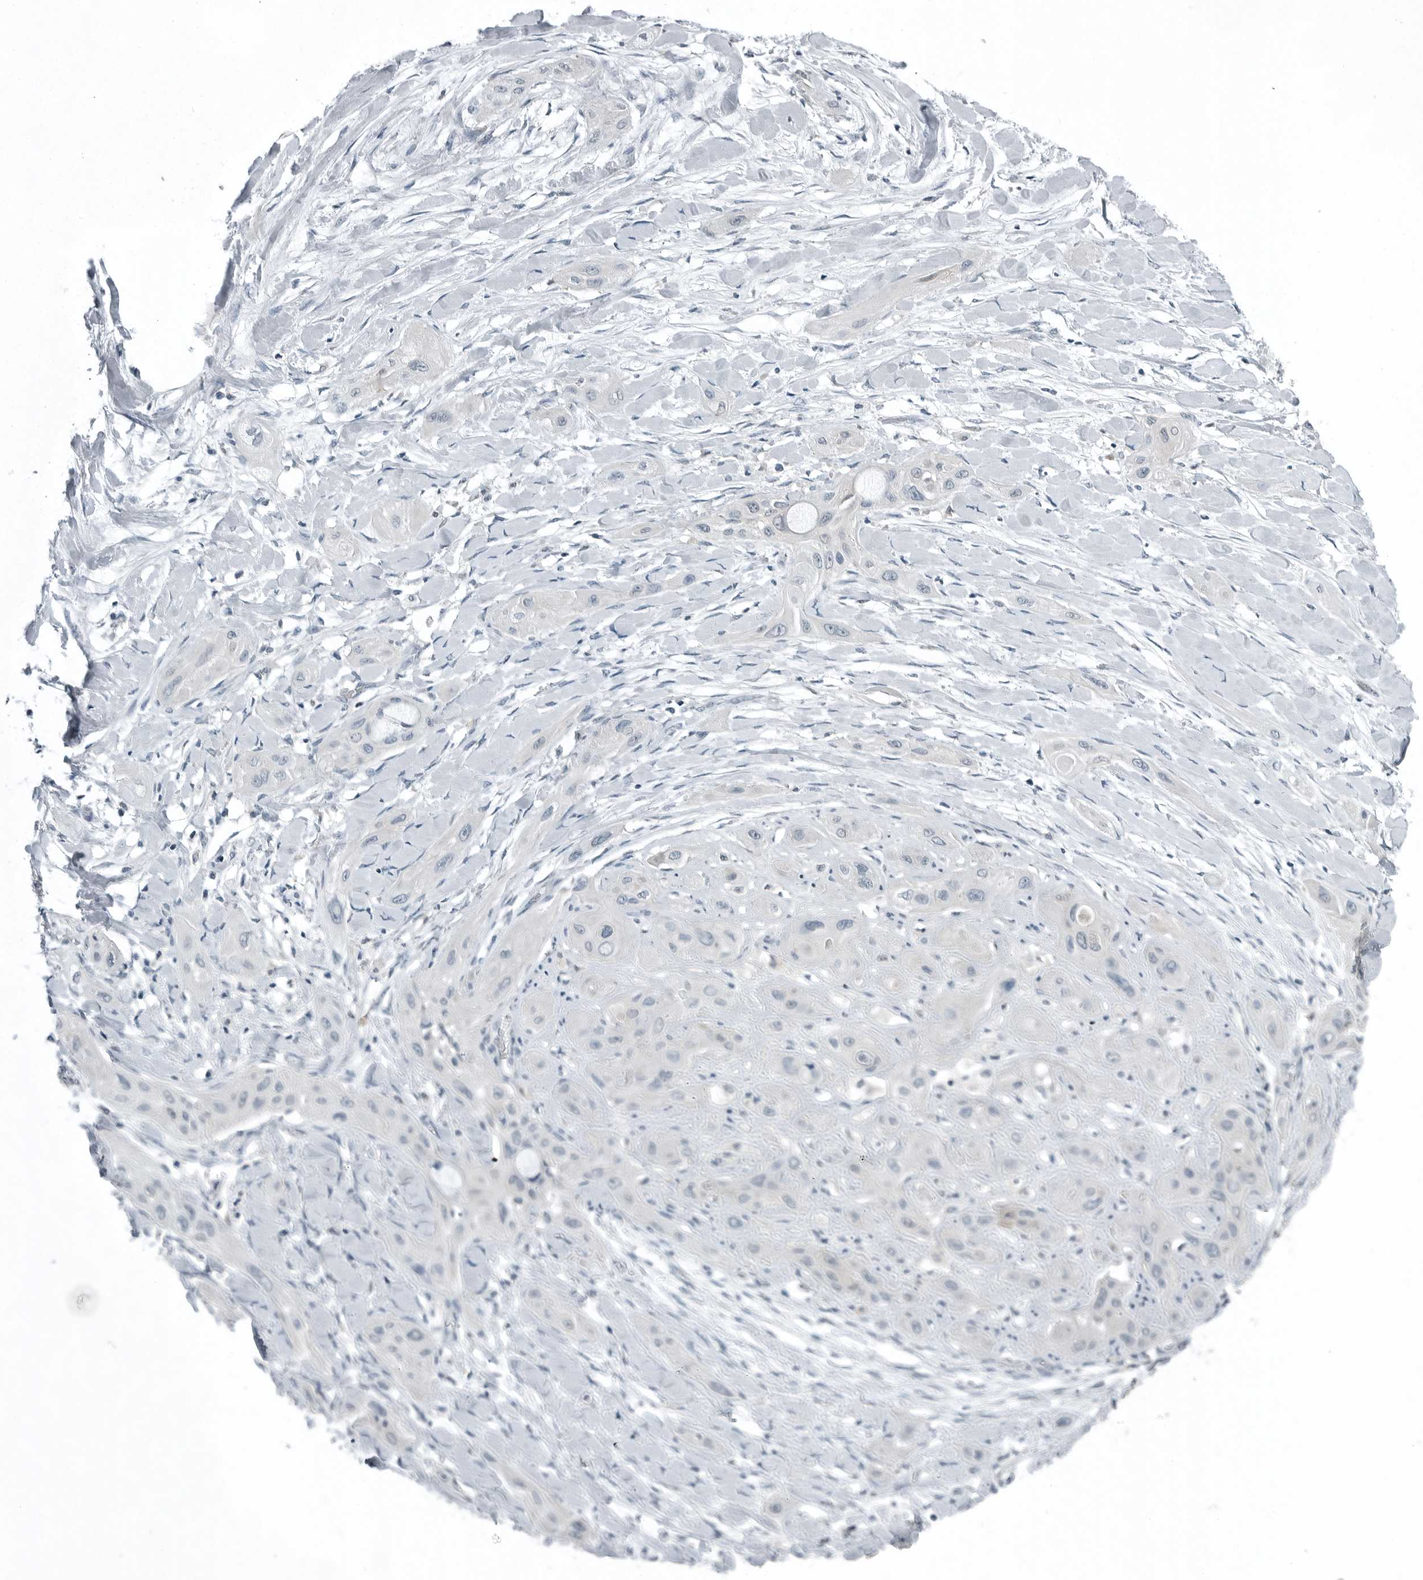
{"staining": {"intensity": "negative", "quantity": "none", "location": "none"}, "tissue": "lung cancer", "cell_type": "Tumor cells", "image_type": "cancer", "snomed": [{"axis": "morphology", "description": "Squamous cell carcinoma, NOS"}, {"axis": "topography", "description": "Lung"}], "caption": "Human lung cancer (squamous cell carcinoma) stained for a protein using immunohistochemistry reveals no expression in tumor cells.", "gene": "KYAT1", "patient": {"sex": "female", "age": 47}}